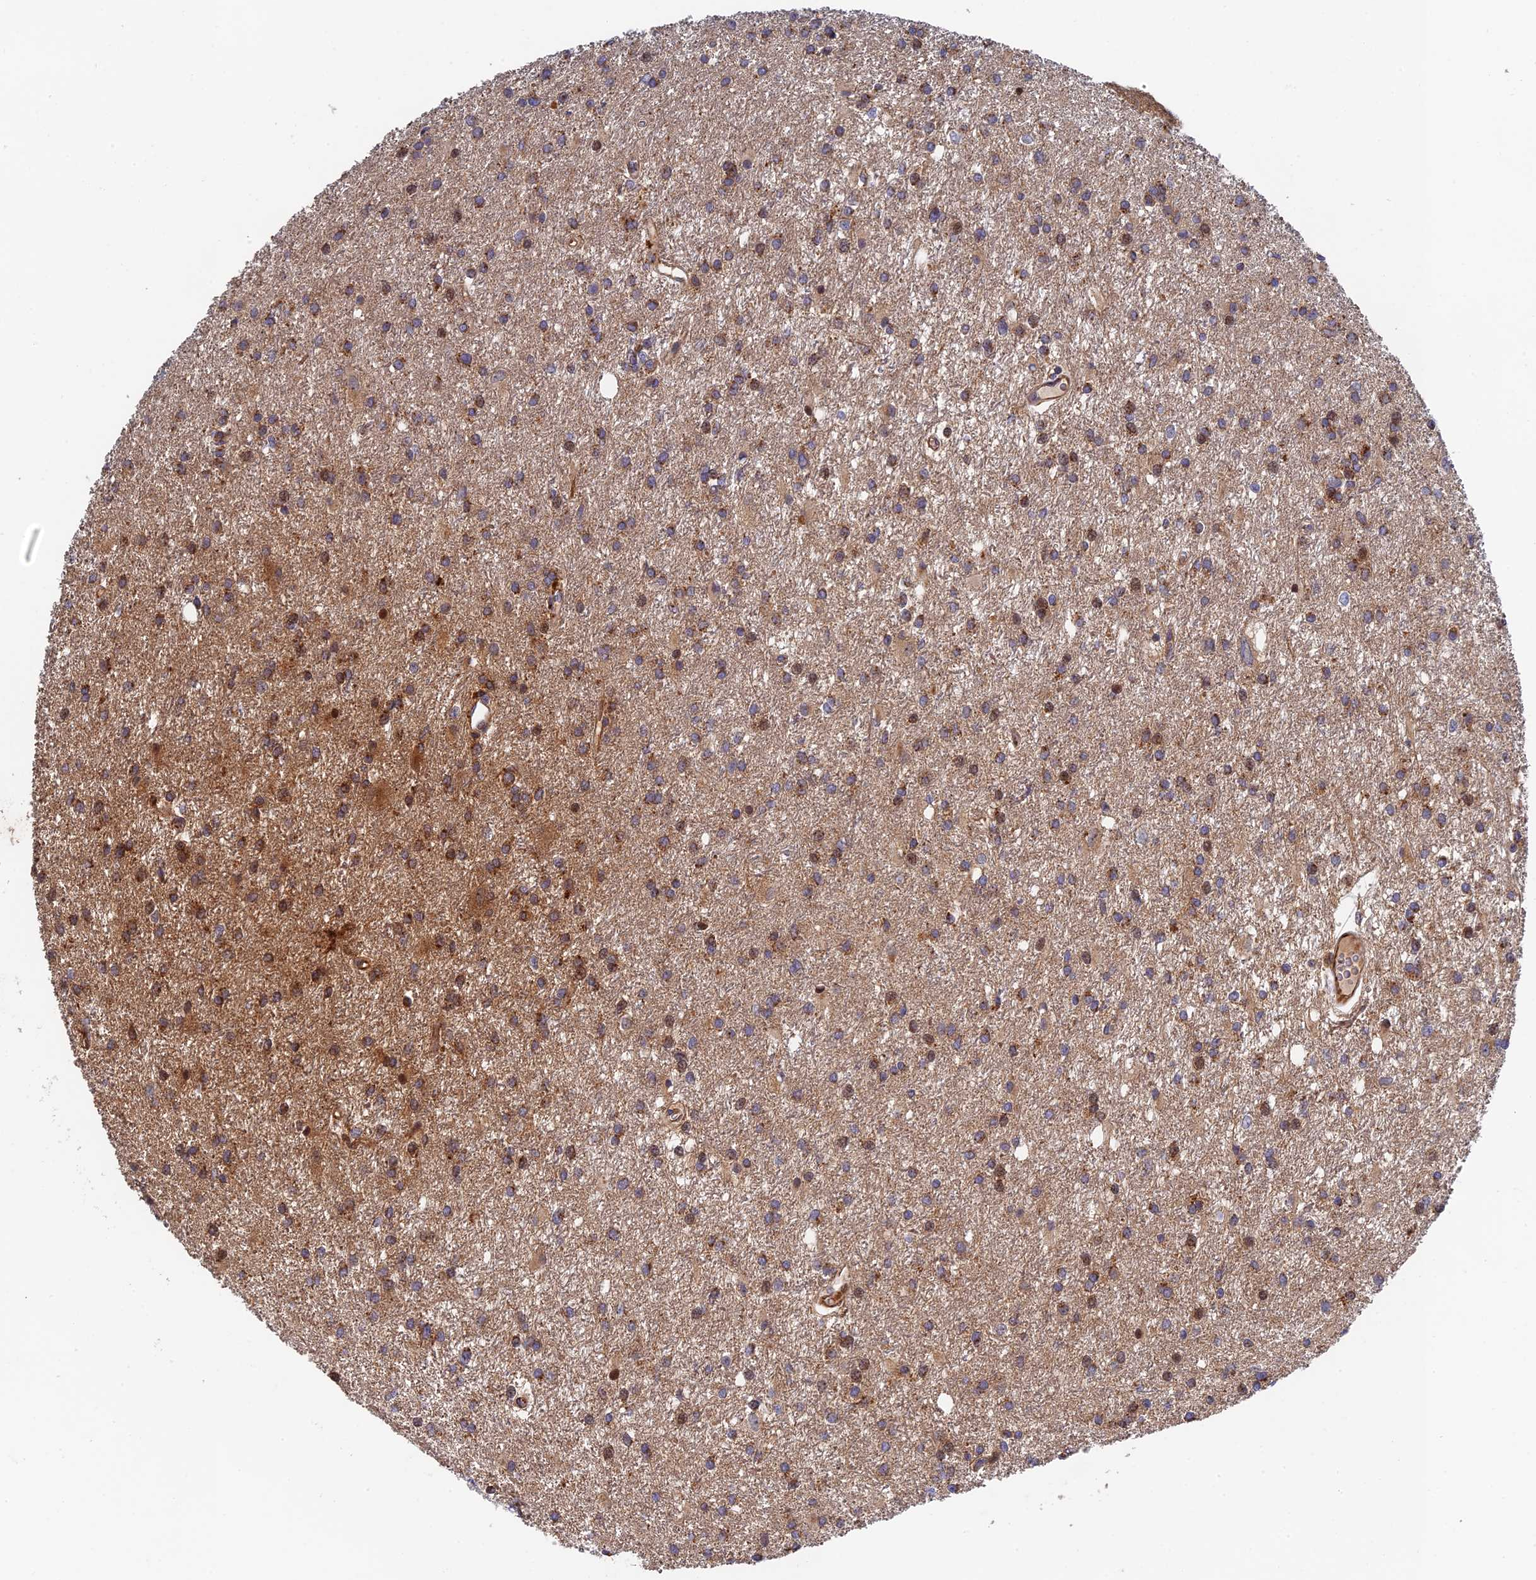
{"staining": {"intensity": "moderate", "quantity": ">75%", "location": "cytoplasmic/membranous"}, "tissue": "glioma", "cell_type": "Tumor cells", "image_type": "cancer", "snomed": [{"axis": "morphology", "description": "Glioma, malignant, High grade"}, {"axis": "topography", "description": "Brain"}], "caption": "There is medium levels of moderate cytoplasmic/membranous expression in tumor cells of high-grade glioma (malignant), as demonstrated by immunohistochemical staining (brown color).", "gene": "PPP2R3C", "patient": {"sex": "female", "age": 50}}